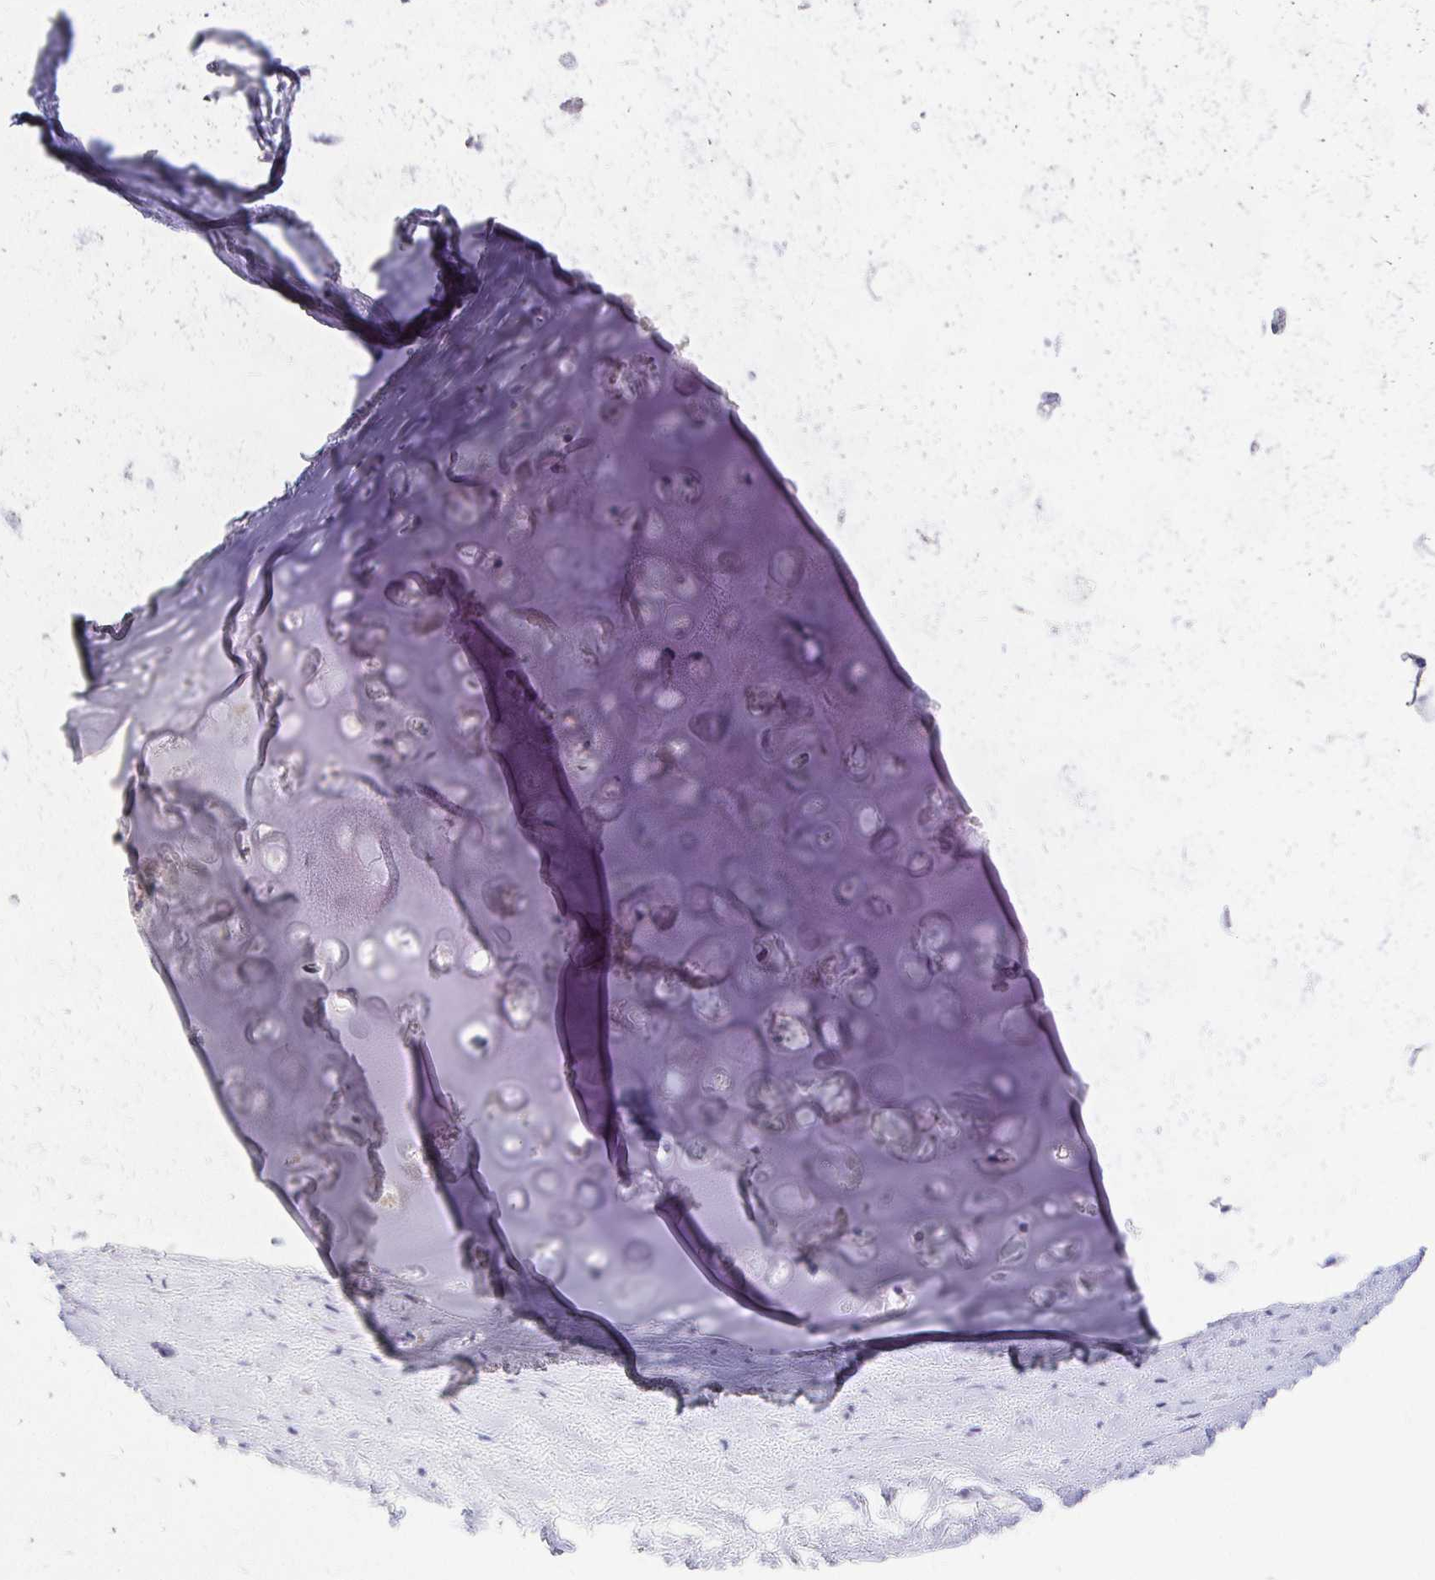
{"staining": {"intensity": "negative", "quantity": "none", "location": "none"}, "tissue": "adipose tissue", "cell_type": "Adipocytes", "image_type": "normal", "snomed": [{"axis": "morphology", "description": "Normal tissue, NOS"}, {"axis": "morphology", "description": "Degeneration, NOS"}, {"axis": "topography", "description": "Cartilage tissue"}, {"axis": "topography", "description": "Lung"}], "caption": "A histopathology image of human adipose tissue is negative for staining in adipocytes. (DAB immunohistochemistry with hematoxylin counter stain).", "gene": "ACP5", "patient": {"sex": "female", "age": 61}}